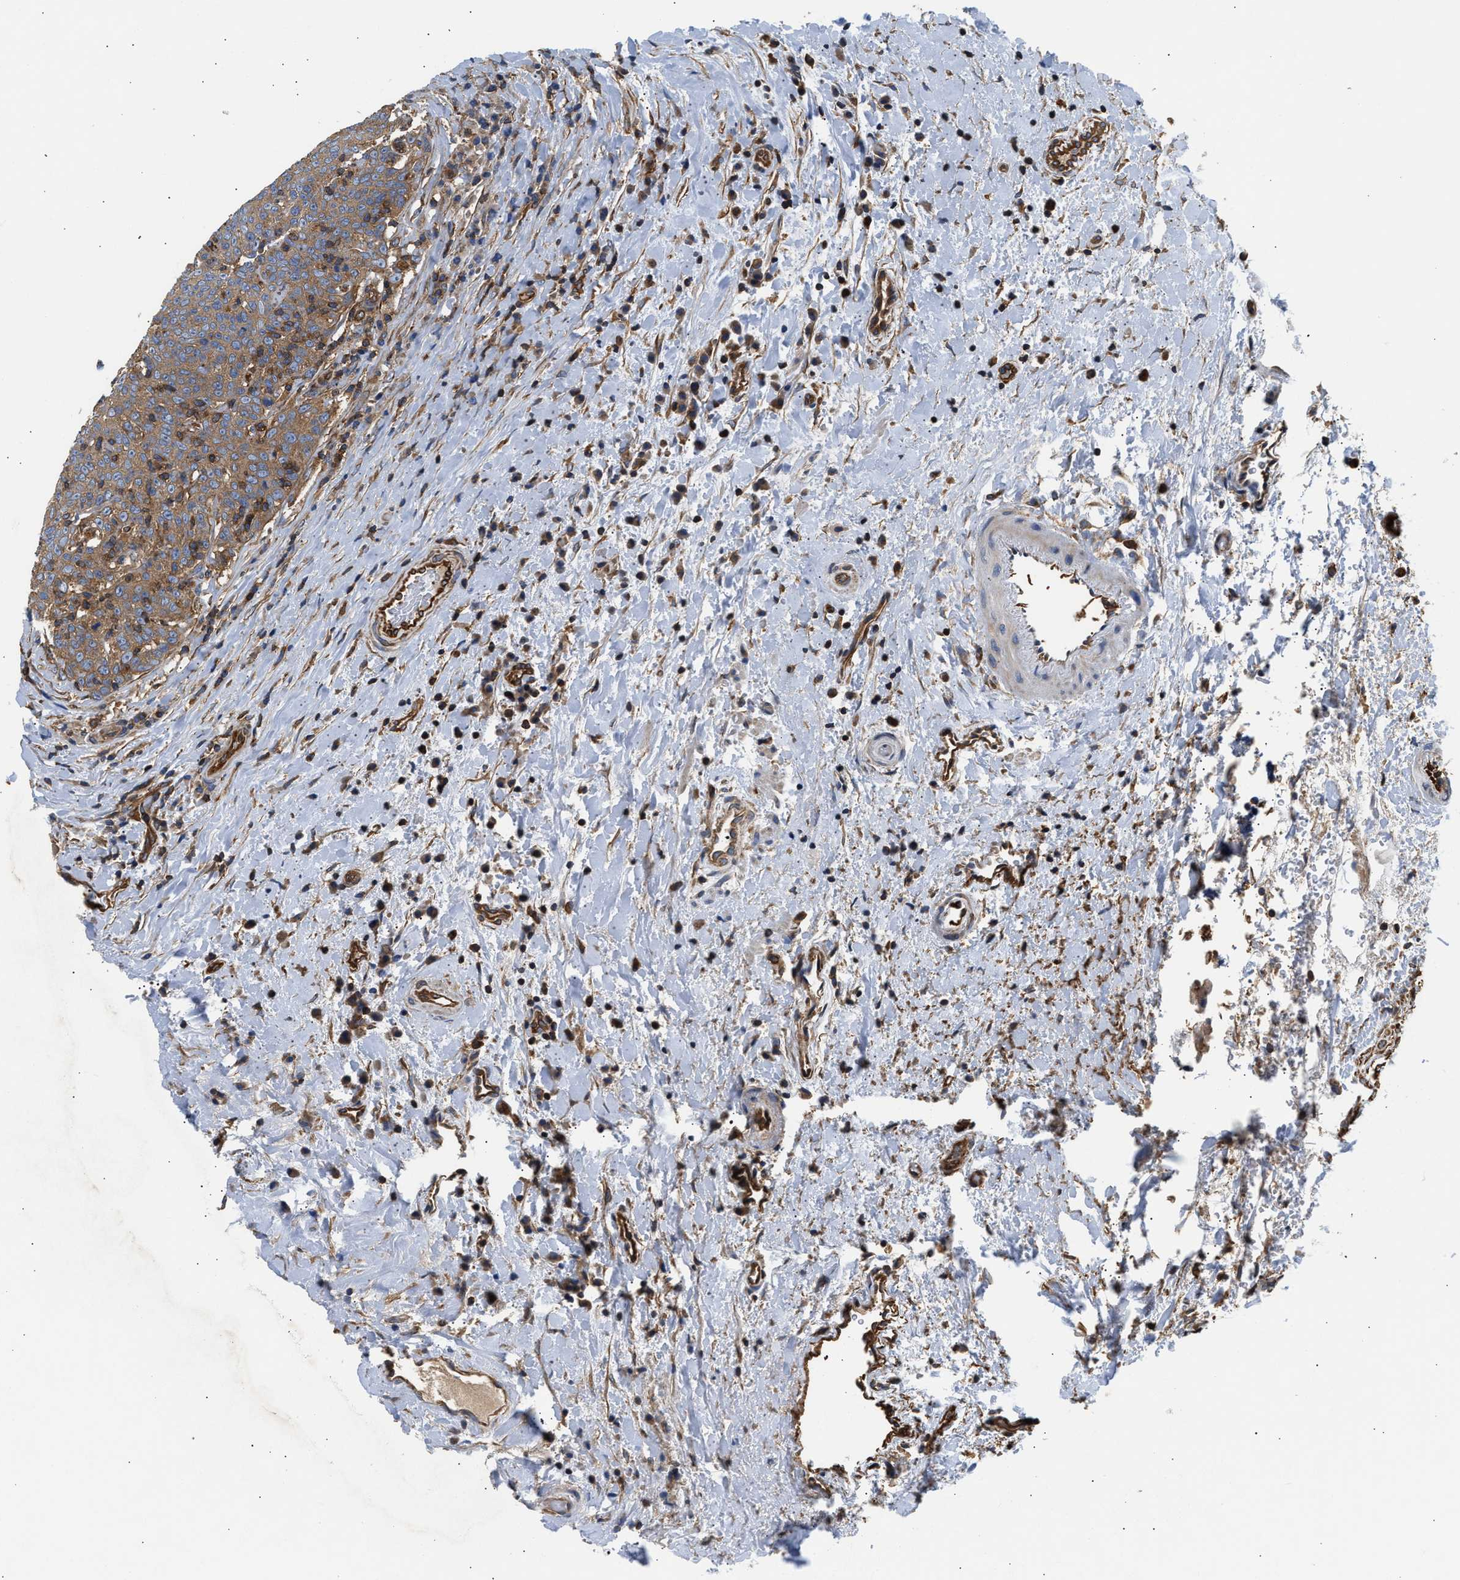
{"staining": {"intensity": "moderate", "quantity": ">75%", "location": "cytoplasmic/membranous"}, "tissue": "head and neck cancer", "cell_type": "Tumor cells", "image_type": "cancer", "snomed": [{"axis": "morphology", "description": "Squamous cell carcinoma, NOS"}, {"axis": "morphology", "description": "Squamous cell carcinoma, metastatic, NOS"}, {"axis": "topography", "description": "Lymph node"}, {"axis": "topography", "description": "Head-Neck"}], "caption": "Immunohistochemistry of squamous cell carcinoma (head and neck) shows medium levels of moderate cytoplasmic/membranous expression in about >75% of tumor cells. (IHC, brightfield microscopy, high magnification).", "gene": "SAMD9L", "patient": {"sex": "male", "age": 62}}